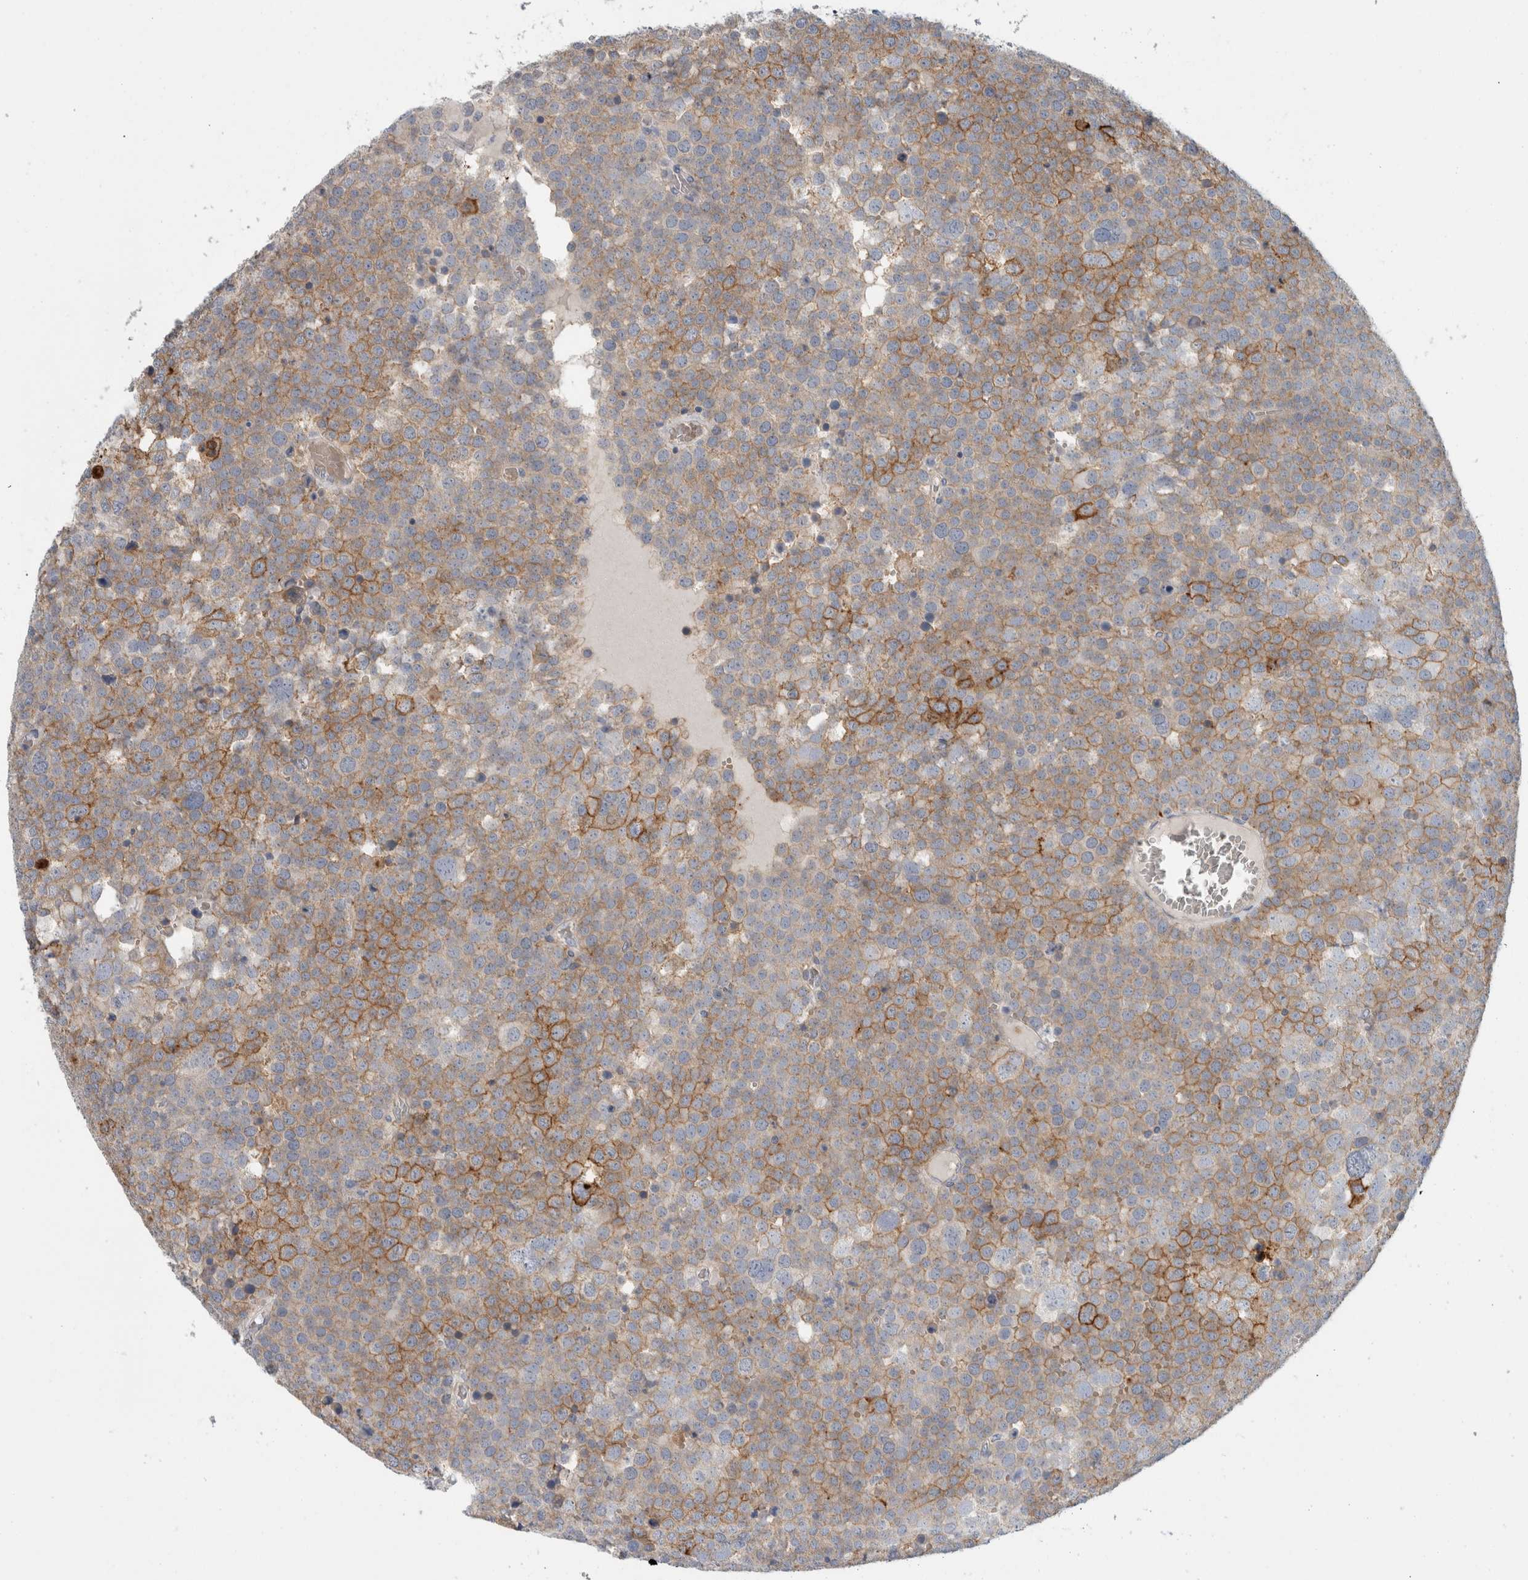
{"staining": {"intensity": "moderate", "quantity": "25%-75%", "location": "cytoplasmic/membranous"}, "tissue": "testis cancer", "cell_type": "Tumor cells", "image_type": "cancer", "snomed": [{"axis": "morphology", "description": "Seminoma, NOS"}, {"axis": "topography", "description": "Testis"}], "caption": "Tumor cells show medium levels of moderate cytoplasmic/membranous staining in approximately 25%-75% of cells in seminoma (testis).", "gene": "CD55", "patient": {"sex": "male", "age": 71}}